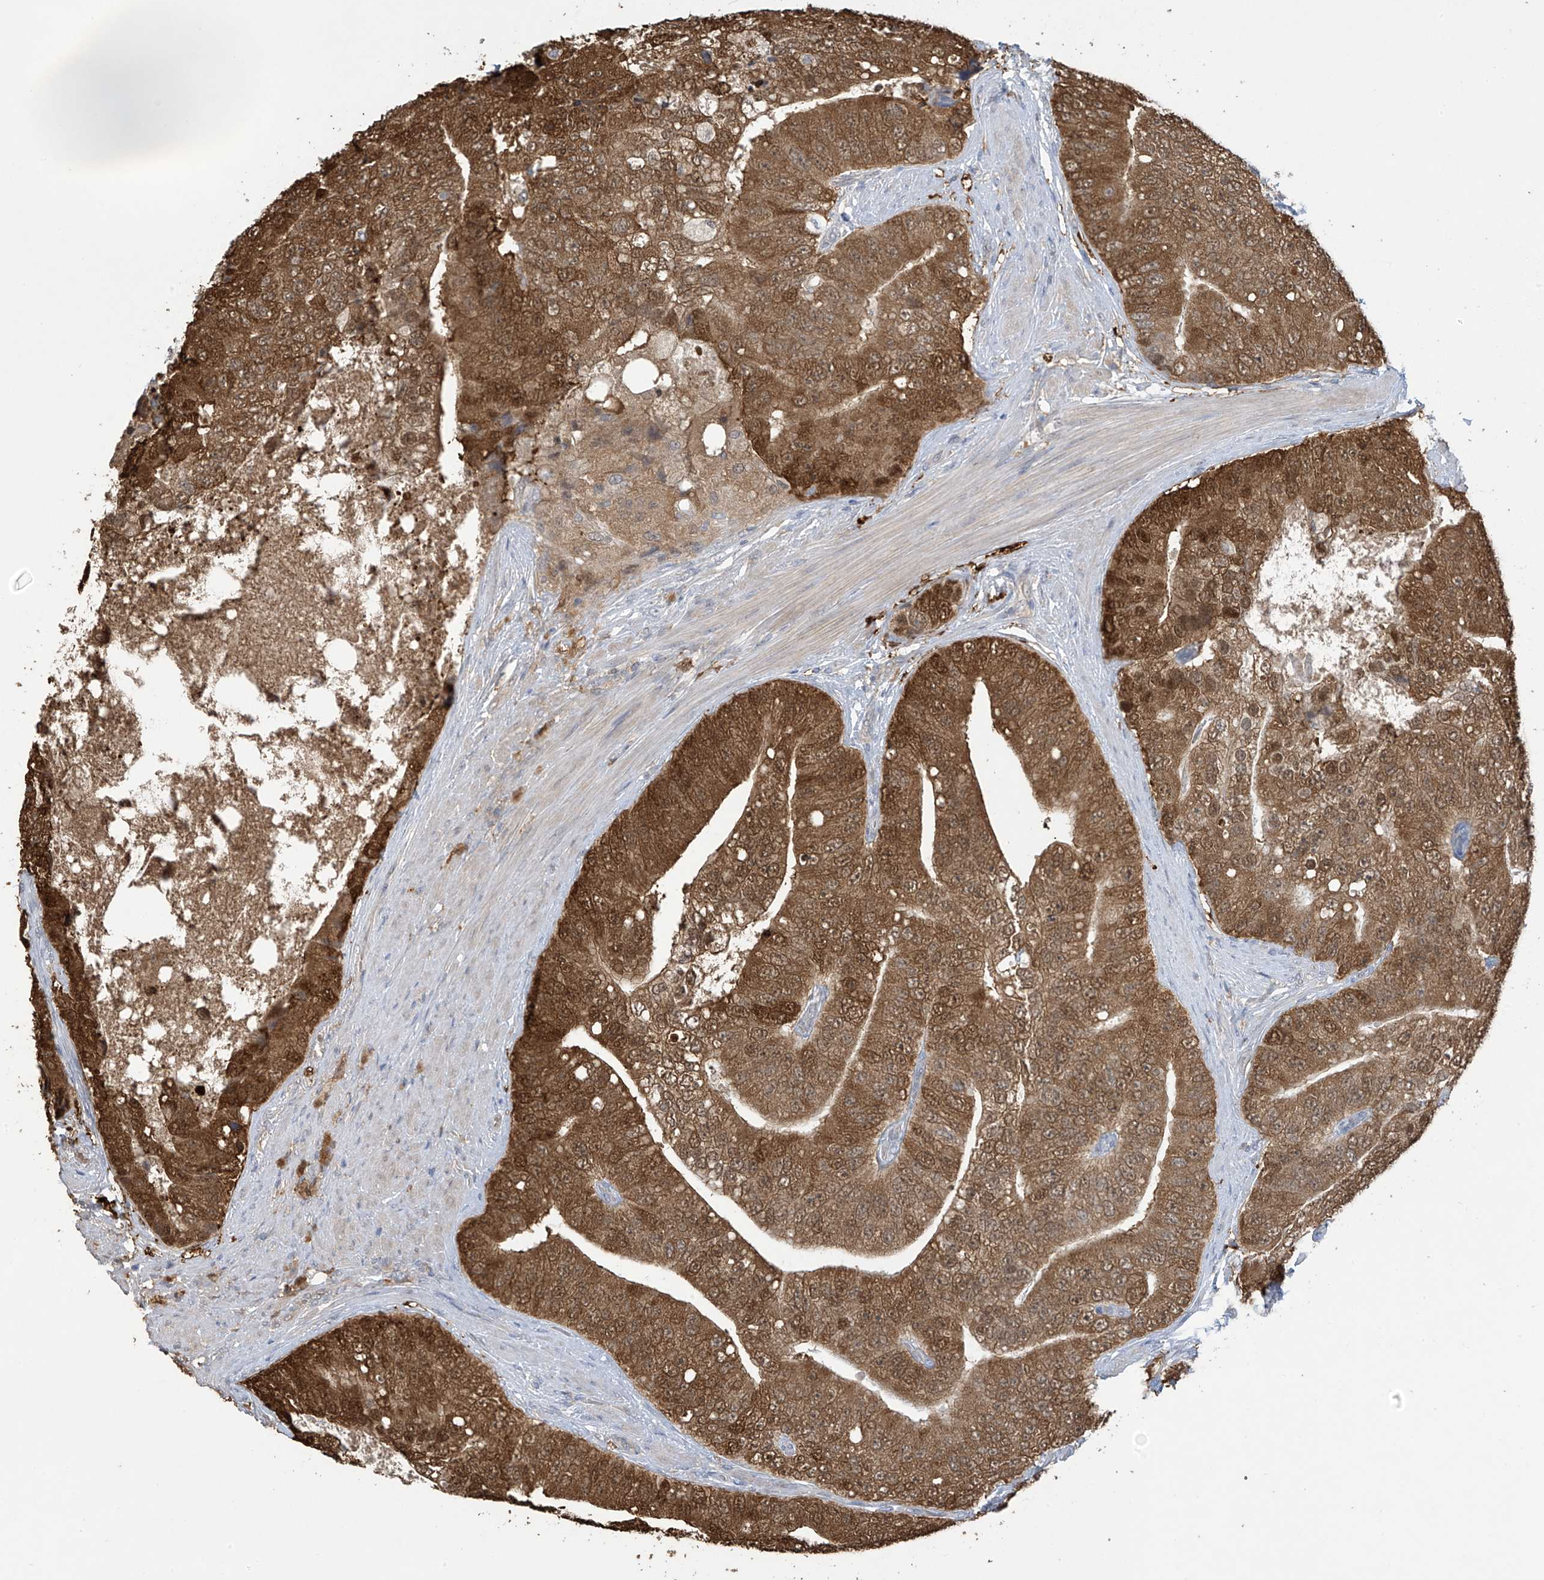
{"staining": {"intensity": "strong", "quantity": ">75%", "location": "cytoplasmic/membranous,nuclear"}, "tissue": "prostate cancer", "cell_type": "Tumor cells", "image_type": "cancer", "snomed": [{"axis": "morphology", "description": "Adenocarcinoma, High grade"}, {"axis": "topography", "description": "Prostate"}], "caption": "Tumor cells reveal high levels of strong cytoplasmic/membranous and nuclear positivity in approximately >75% of cells in human prostate cancer.", "gene": "IDH1", "patient": {"sex": "male", "age": 70}}